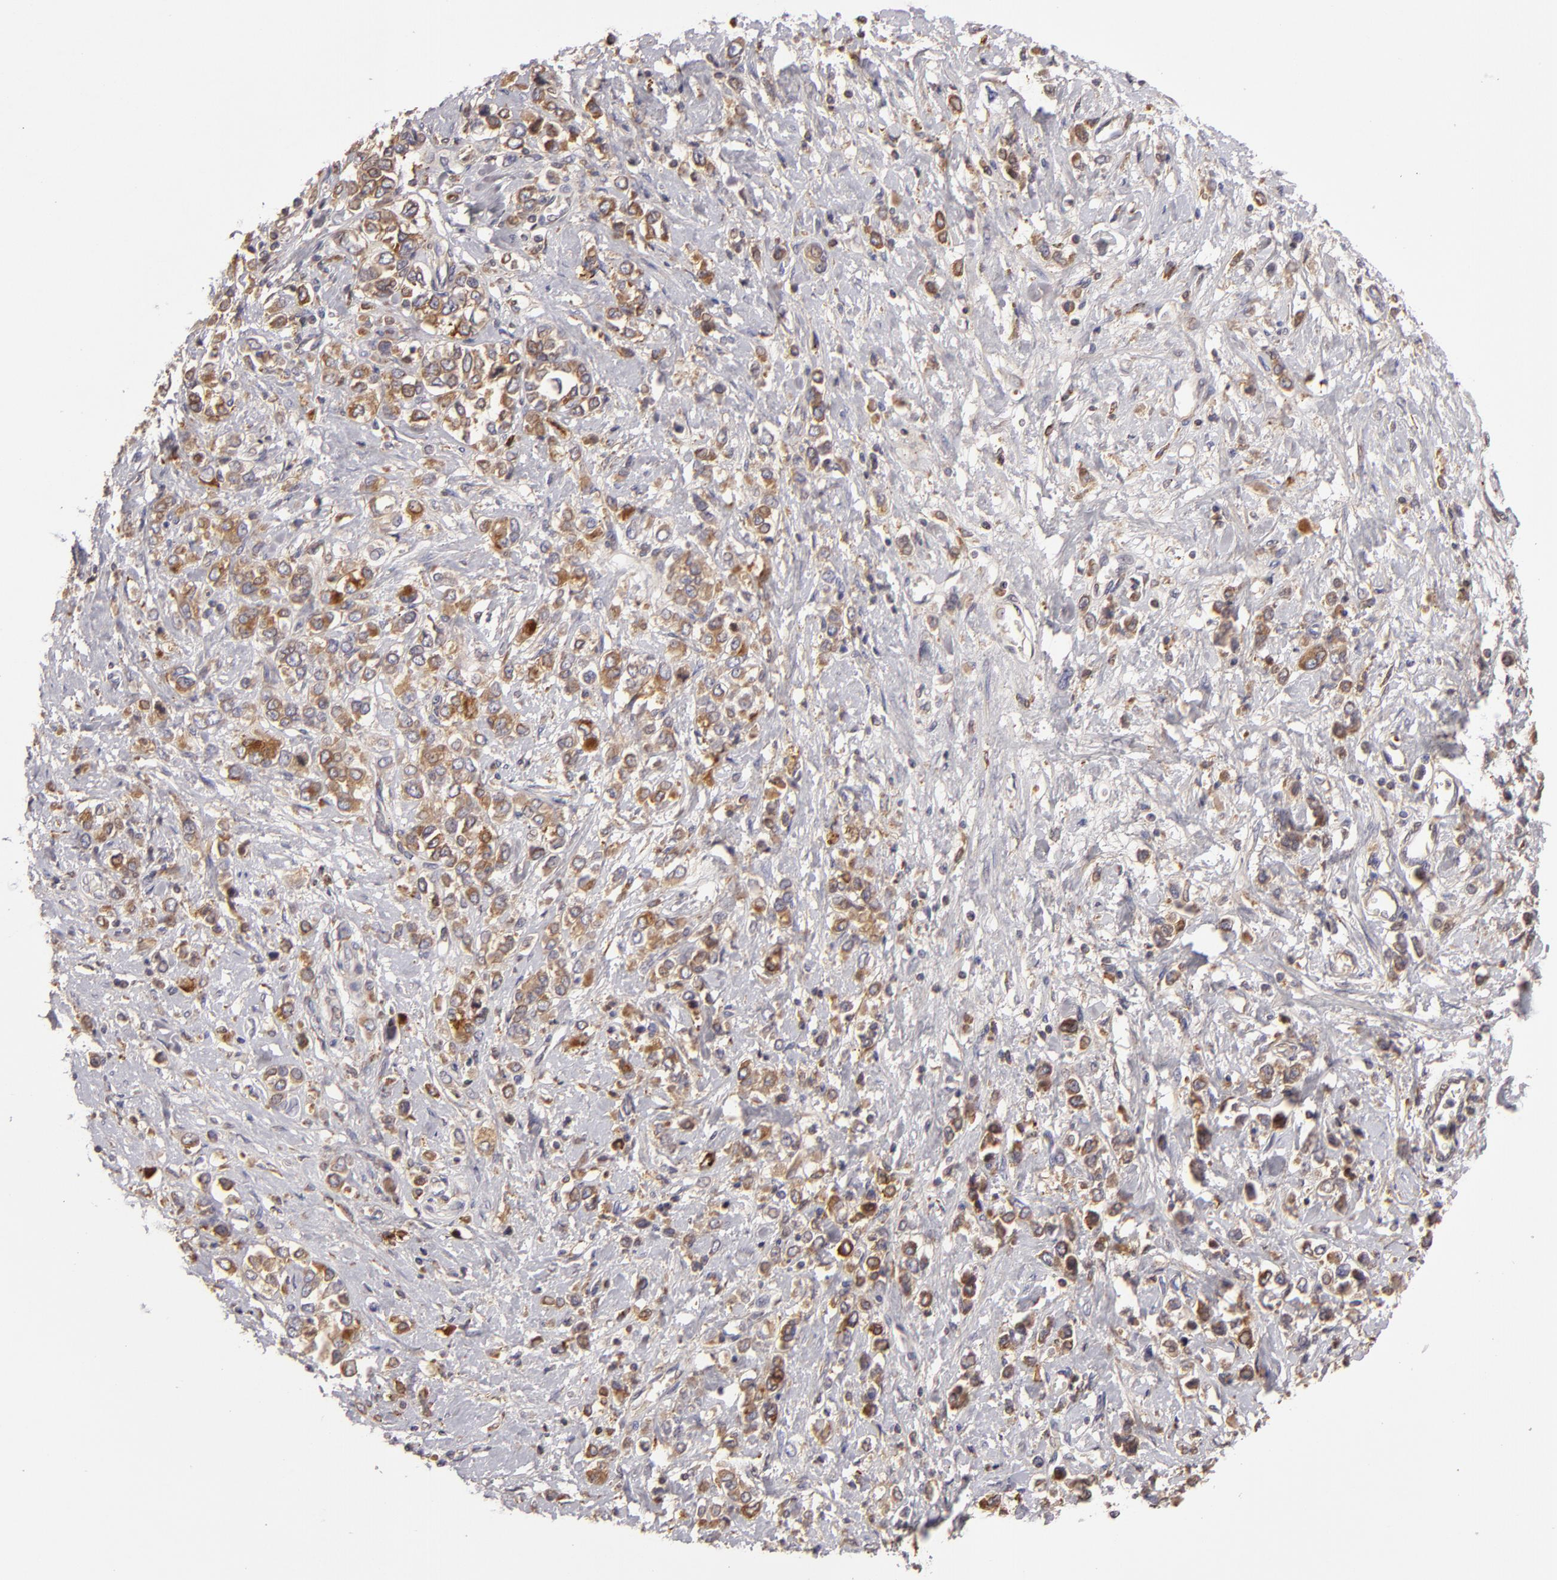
{"staining": {"intensity": "moderate", "quantity": ">75%", "location": "cytoplasmic/membranous"}, "tissue": "stomach cancer", "cell_type": "Tumor cells", "image_type": "cancer", "snomed": [{"axis": "morphology", "description": "Adenocarcinoma, NOS"}, {"axis": "topography", "description": "Stomach, upper"}], "caption": "High-magnification brightfield microscopy of stomach cancer stained with DAB (3,3'-diaminobenzidine) (brown) and counterstained with hematoxylin (blue). tumor cells exhibit moderate cytoplasmic/membranous positivity is appreciated in about>75% of cells.", "gene": "CFB", "patient": {"sex": "male", "age": 76}}